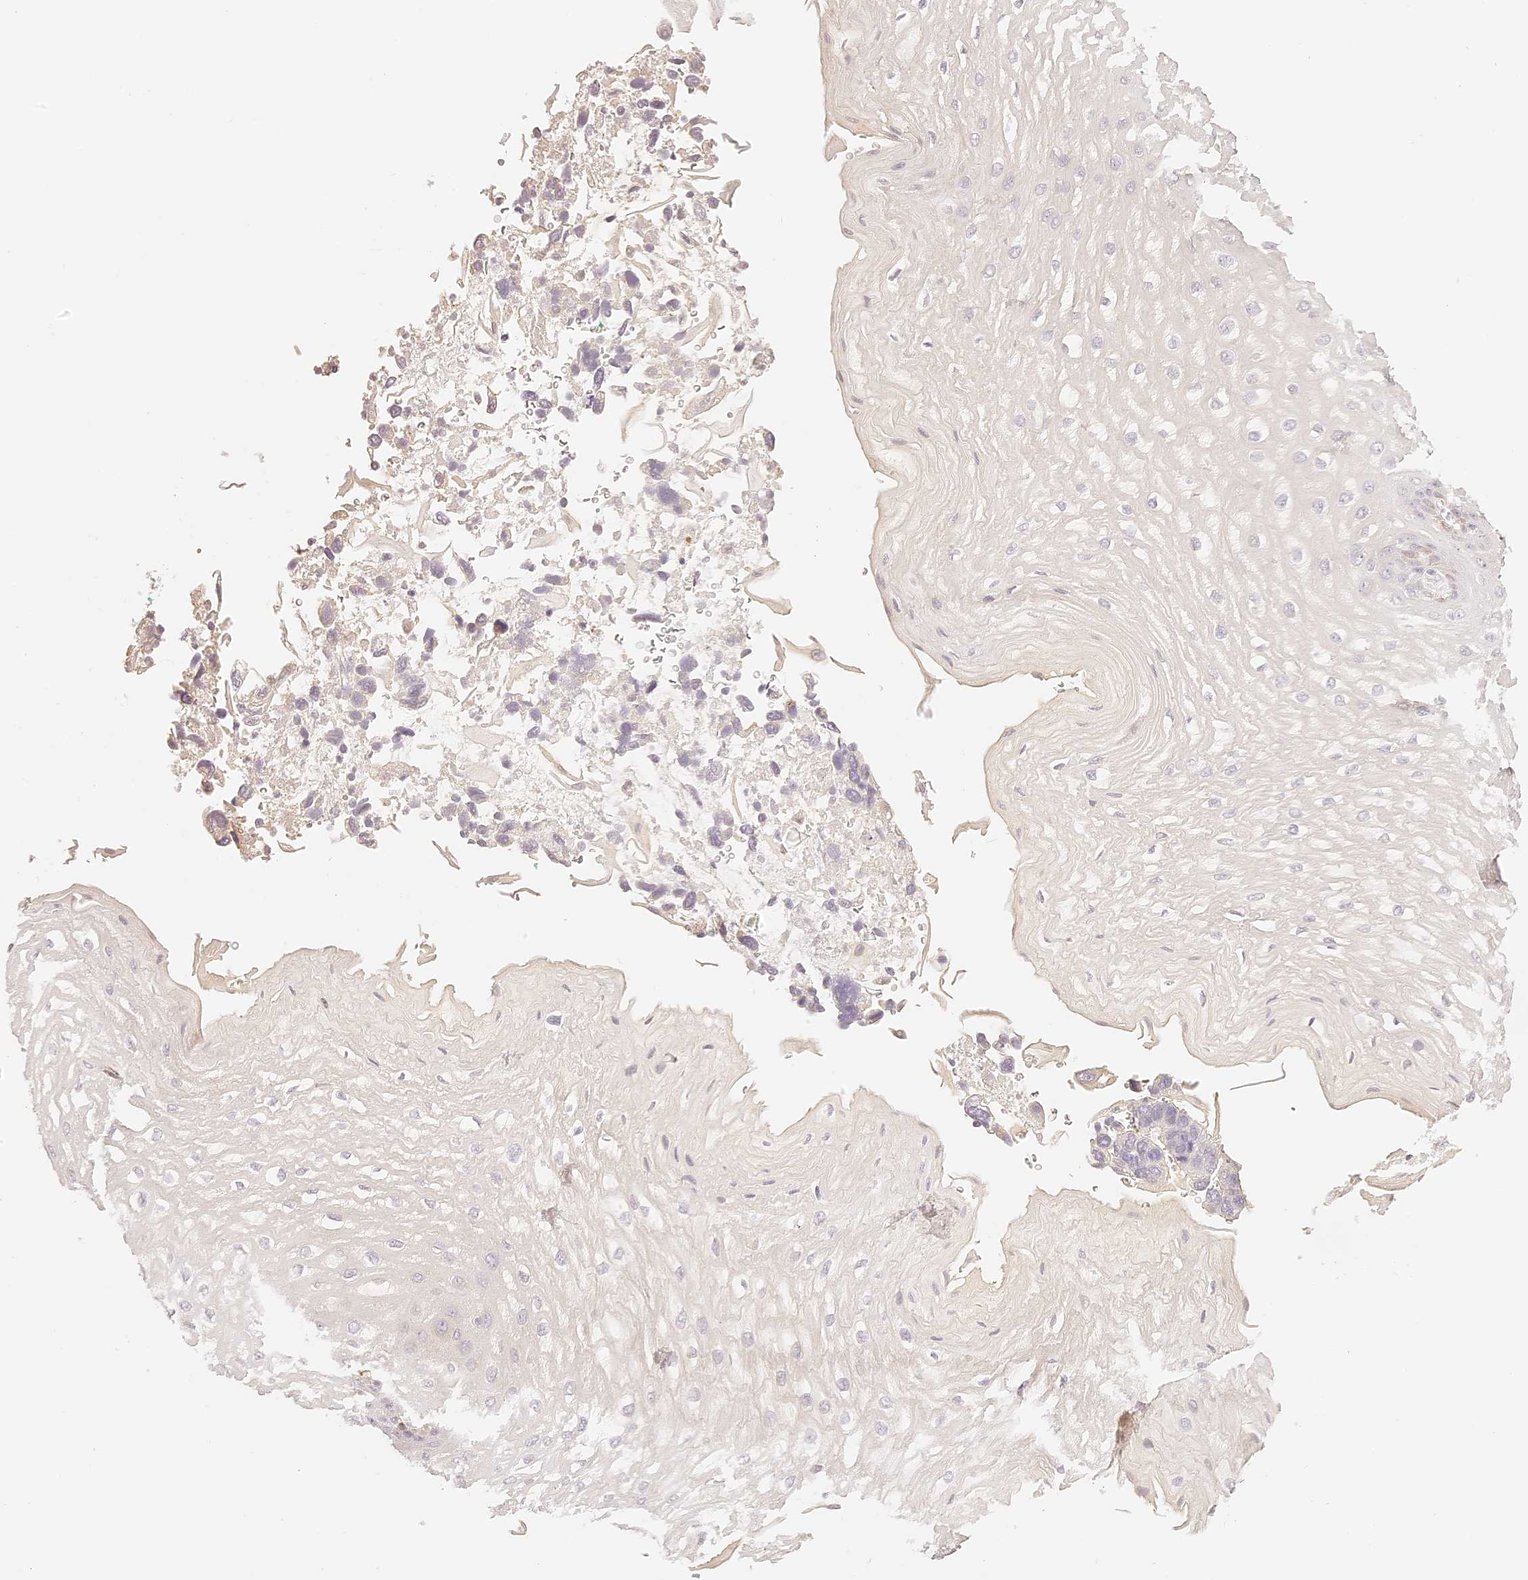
{"staining": {"intensity": "negative", "quantity": "none", "location": "none"}, "tissue": "esophagus", "cell_type": "Squamous epithelial cells", "image_type": "normal", "snomed": [{"axis": "morphology", "description": "Normal tissue, NOS"}, {"axis": "topography", "description": "Esophagus"}], "caption": "An immunohistochemistry photomicrograph of unremarkable esophagus is shown. There is no staining in squamous epithelial cells of esophagus.", "gene": "TRIM45", "patient": {"sex": "male", "age": 54}}